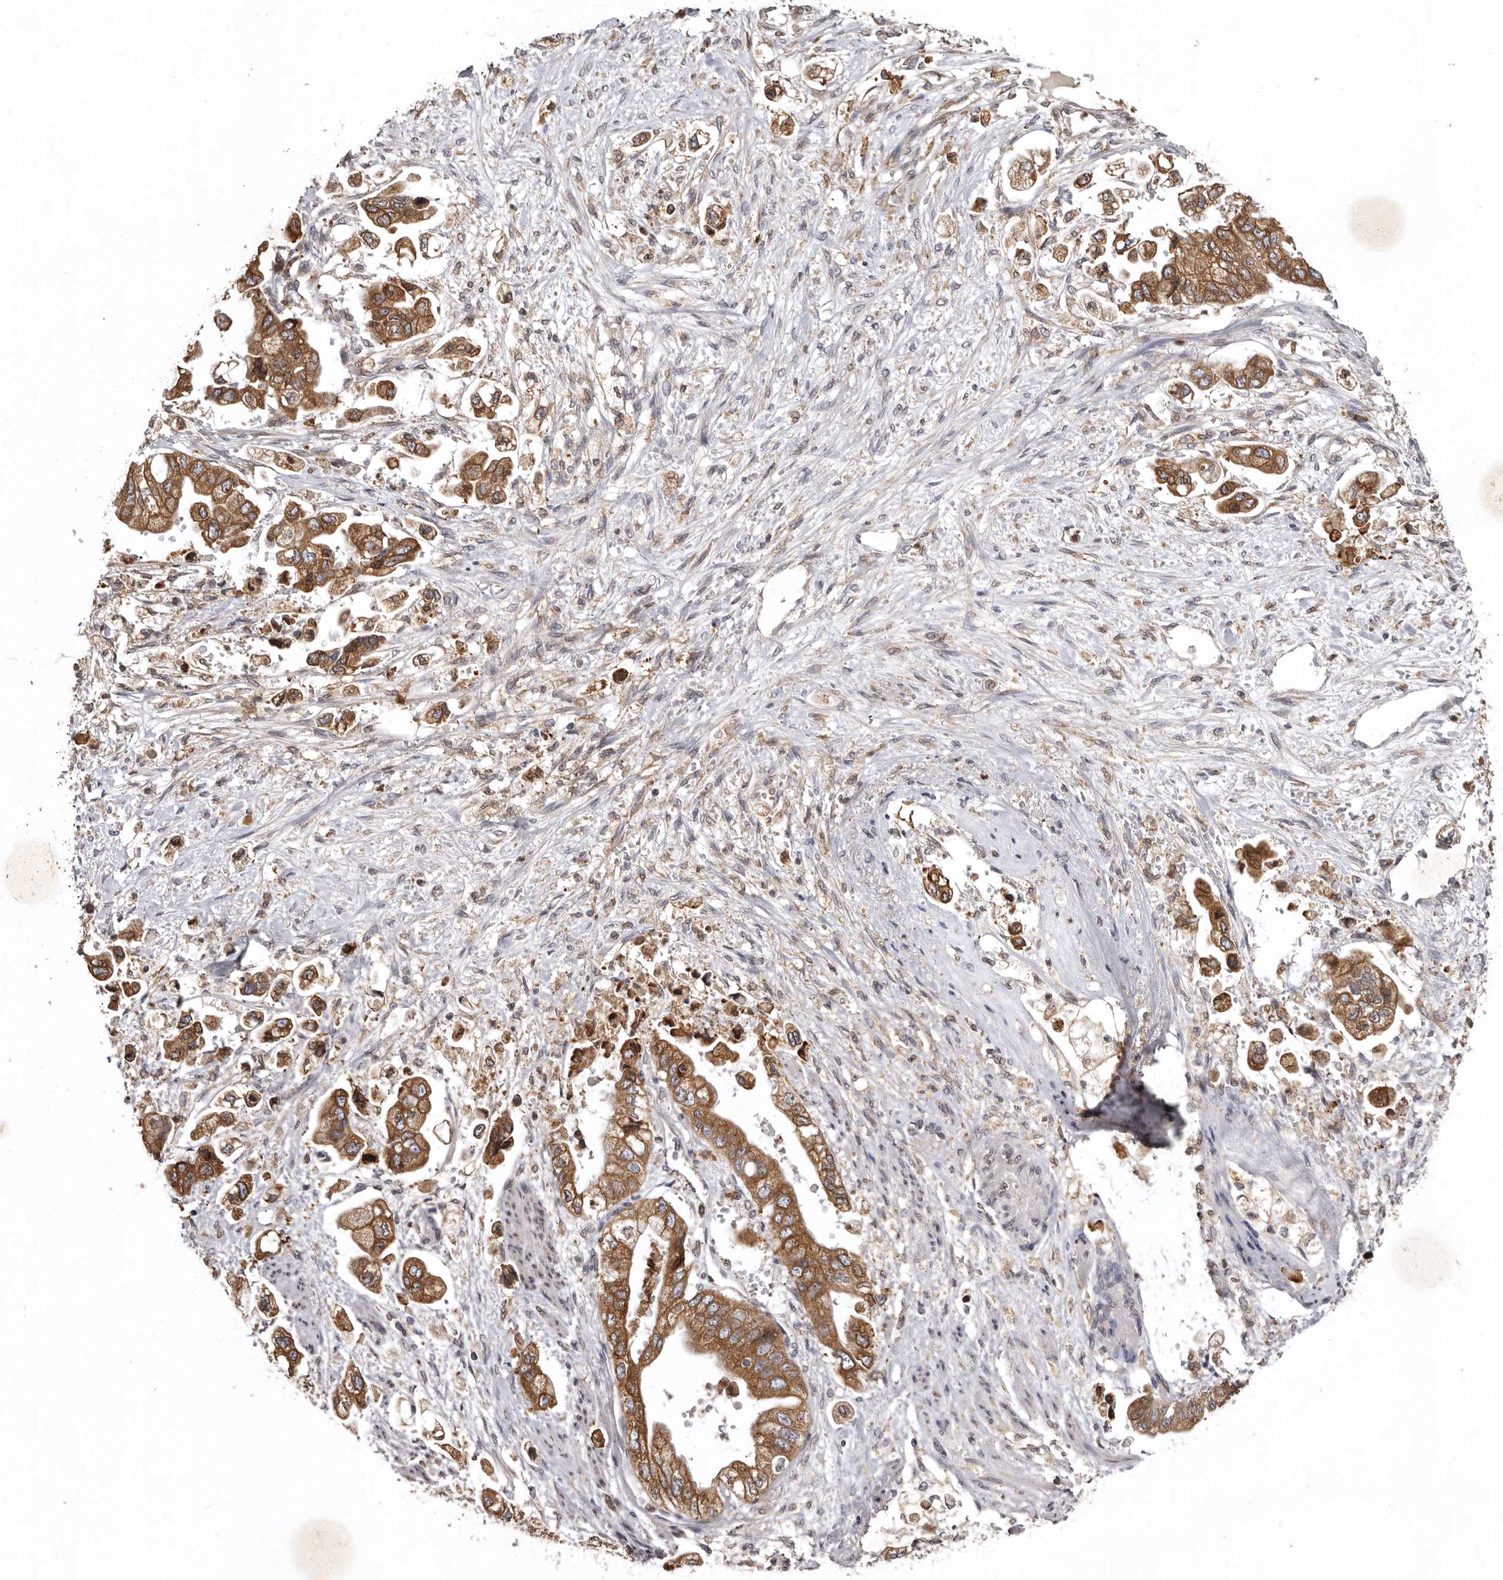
{"staining": {"intensity": "strong", "quantity": ">75%", "location": "cytoplasmic/membranous"}, "tissue": "stomach cancer", "cell_type": "Tumor cells", "image_type": "cancer", "snomed": [{"axis": "morphology", "description": "Adenocarcinoma, NOS"}, {"axis": "topography", "description": "Stomach"}], "caption": "Immunohistochemistry histopathology image of human adenocarcinoma (stomach) stained for a protein (brown), which shows high levels of strong cytoplasmic/membranous positivity in about >75% of tumor cells.", "gene": "INKA2", "patient": {"sex": "male", "age": 62}}